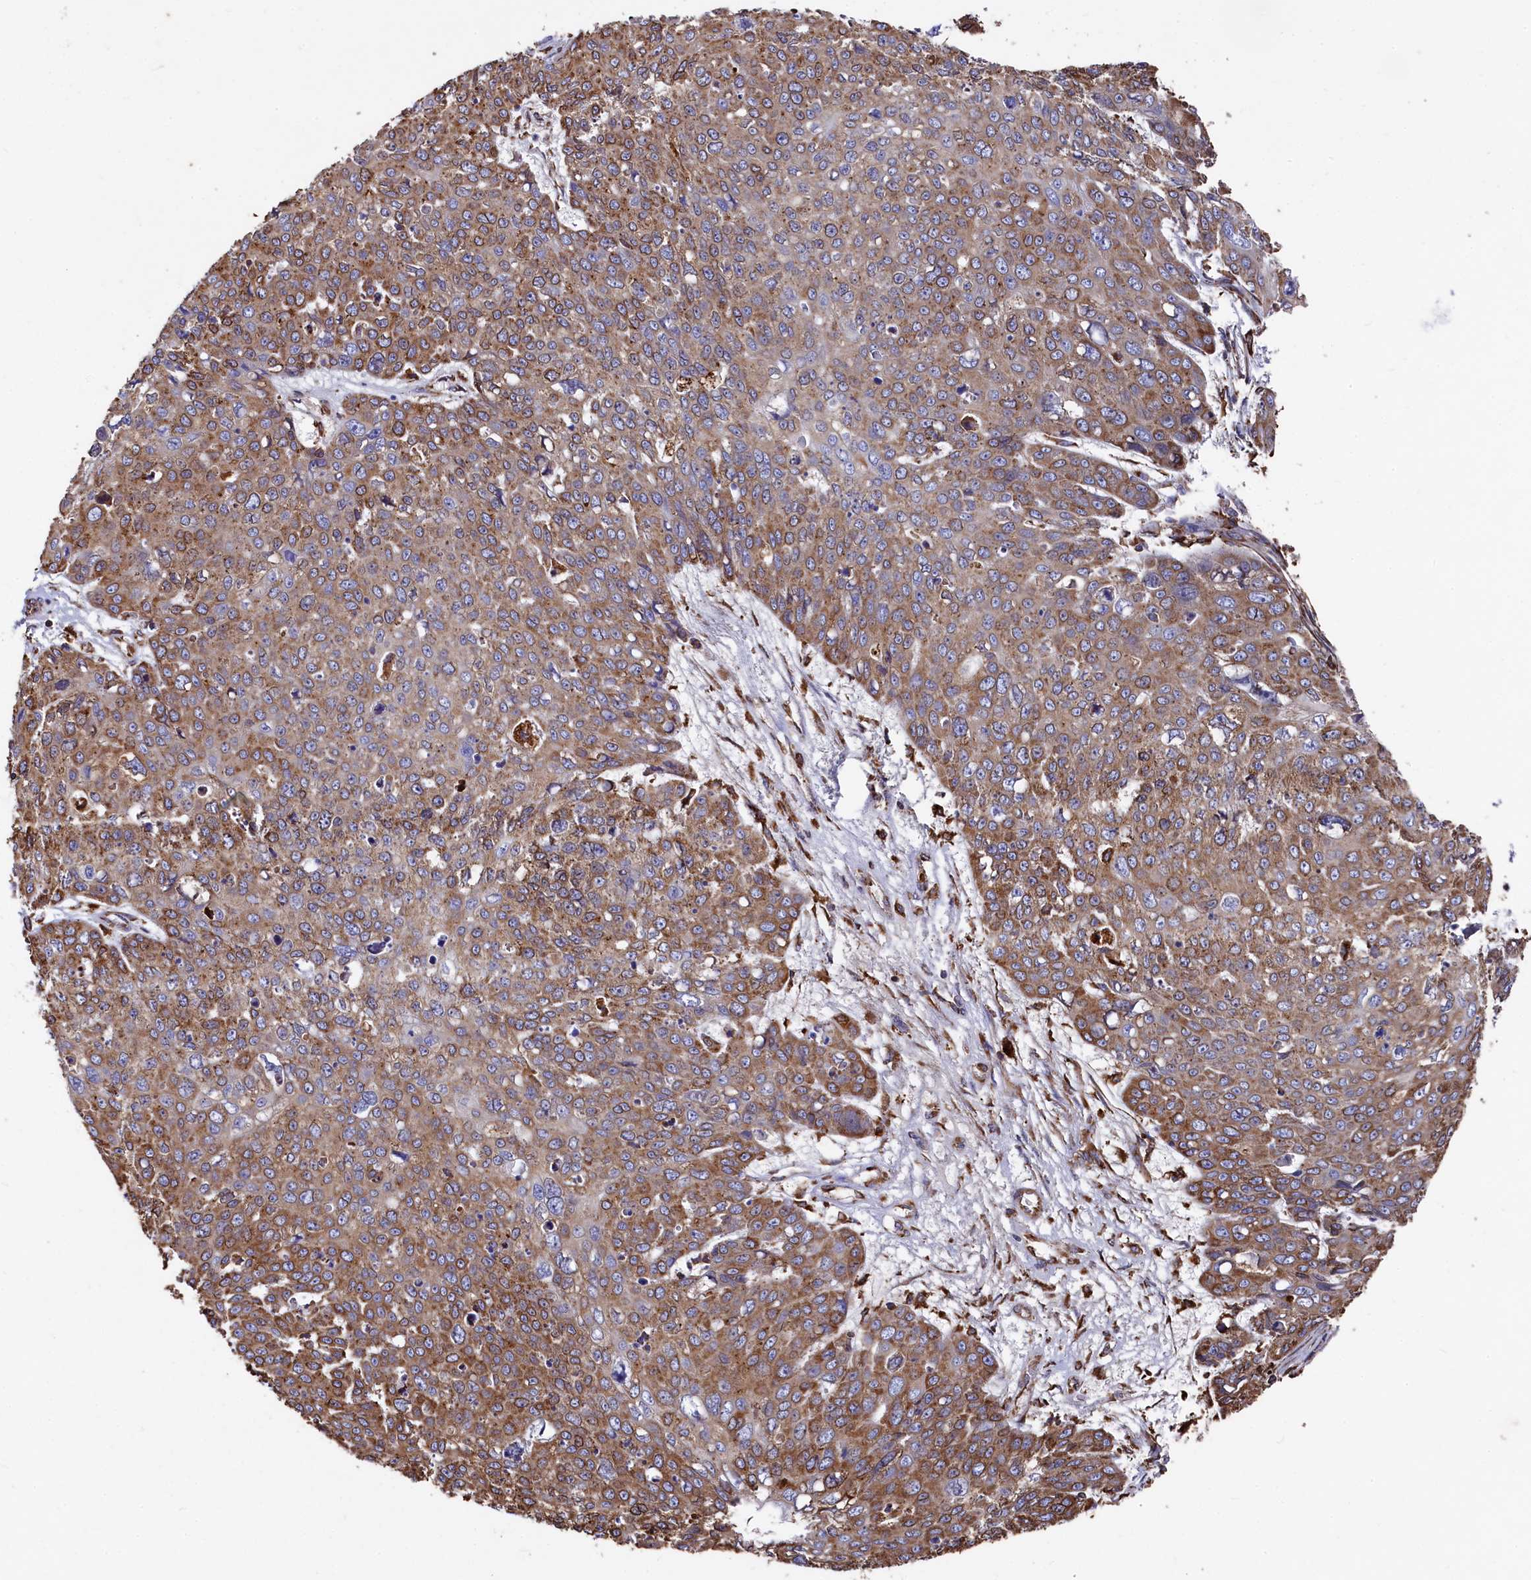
{"staining": {"intensity": "moderate", "quantity": ">75%", "location": "cytoplasmic/membranous"}, "tissue": "skin cancer", "cell_type": "Tumor cells", "image_type": "cancer", "snomed": [{"axis": "morphology", "description": "Squamous cell carcinoma, NOS"}, {"axis": "topography", "description": "Skin"}], "caption": "Moderate cytoplasmic/membranous protein staining is present in approximately >75% of tumor cells in skin cancer. Nuclei are stained in blue.", "gene": "NEURL1B", "patient": {"sex": "male", "age": 71}}